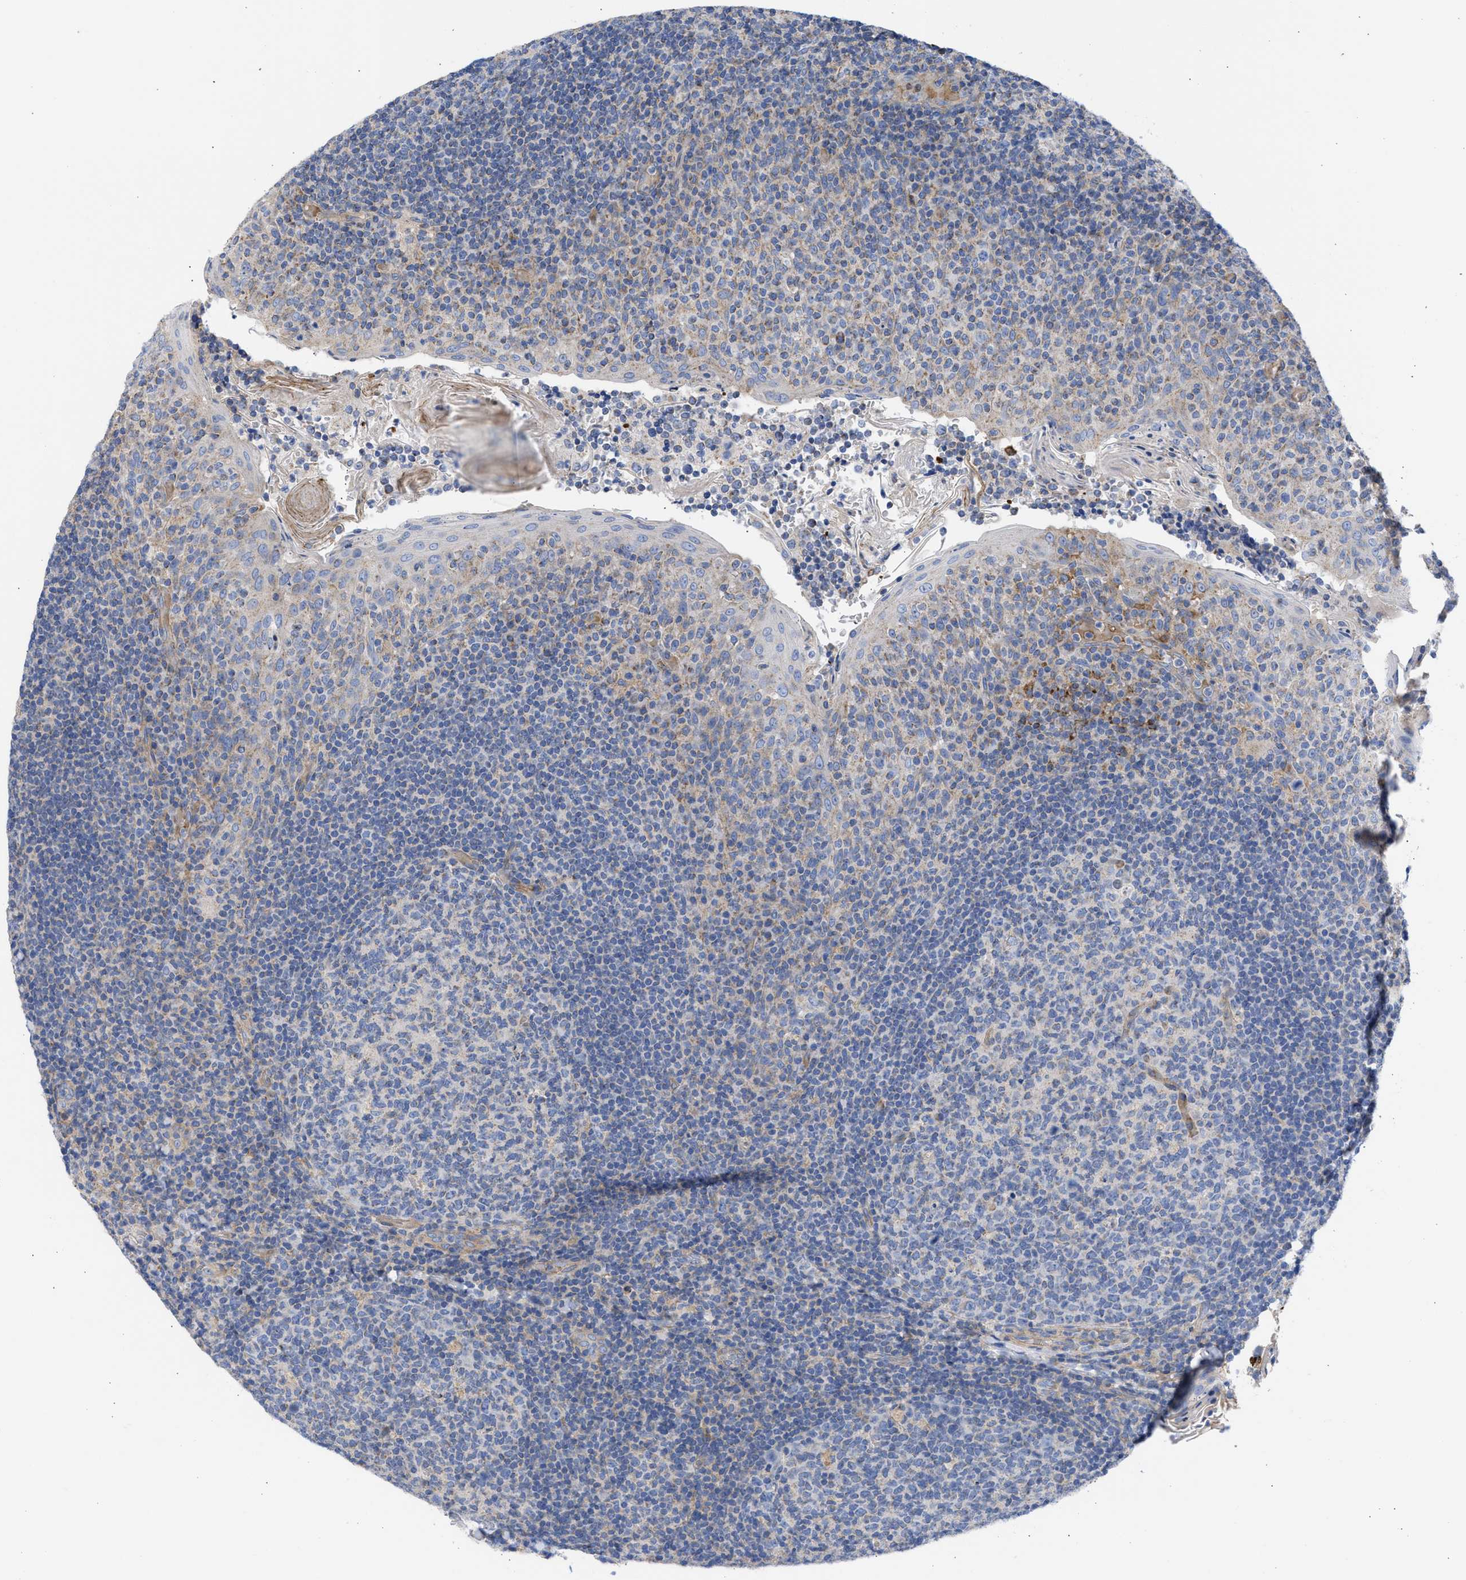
{"staining": {"intensity": "negative", "quantity": "none", "location": "none"}, "tissue": "tonsil", "cell_type": "Germinal center cells", "image_type": "normal", "snomed": [{"axis": "morphology", "description": "Normal tissue, NOS"}, {"axis": "topography", "description": "Tonsil"}], "caption": "Immunohistochemistry image of unremarkable tonsil: human tonsil stained with DAB (3,3'-diaminobenzidine) reveals no significant protein expression in germinal center cells.", "gene": "BTG3", "patient": {"sex": "female", "age": 19}}